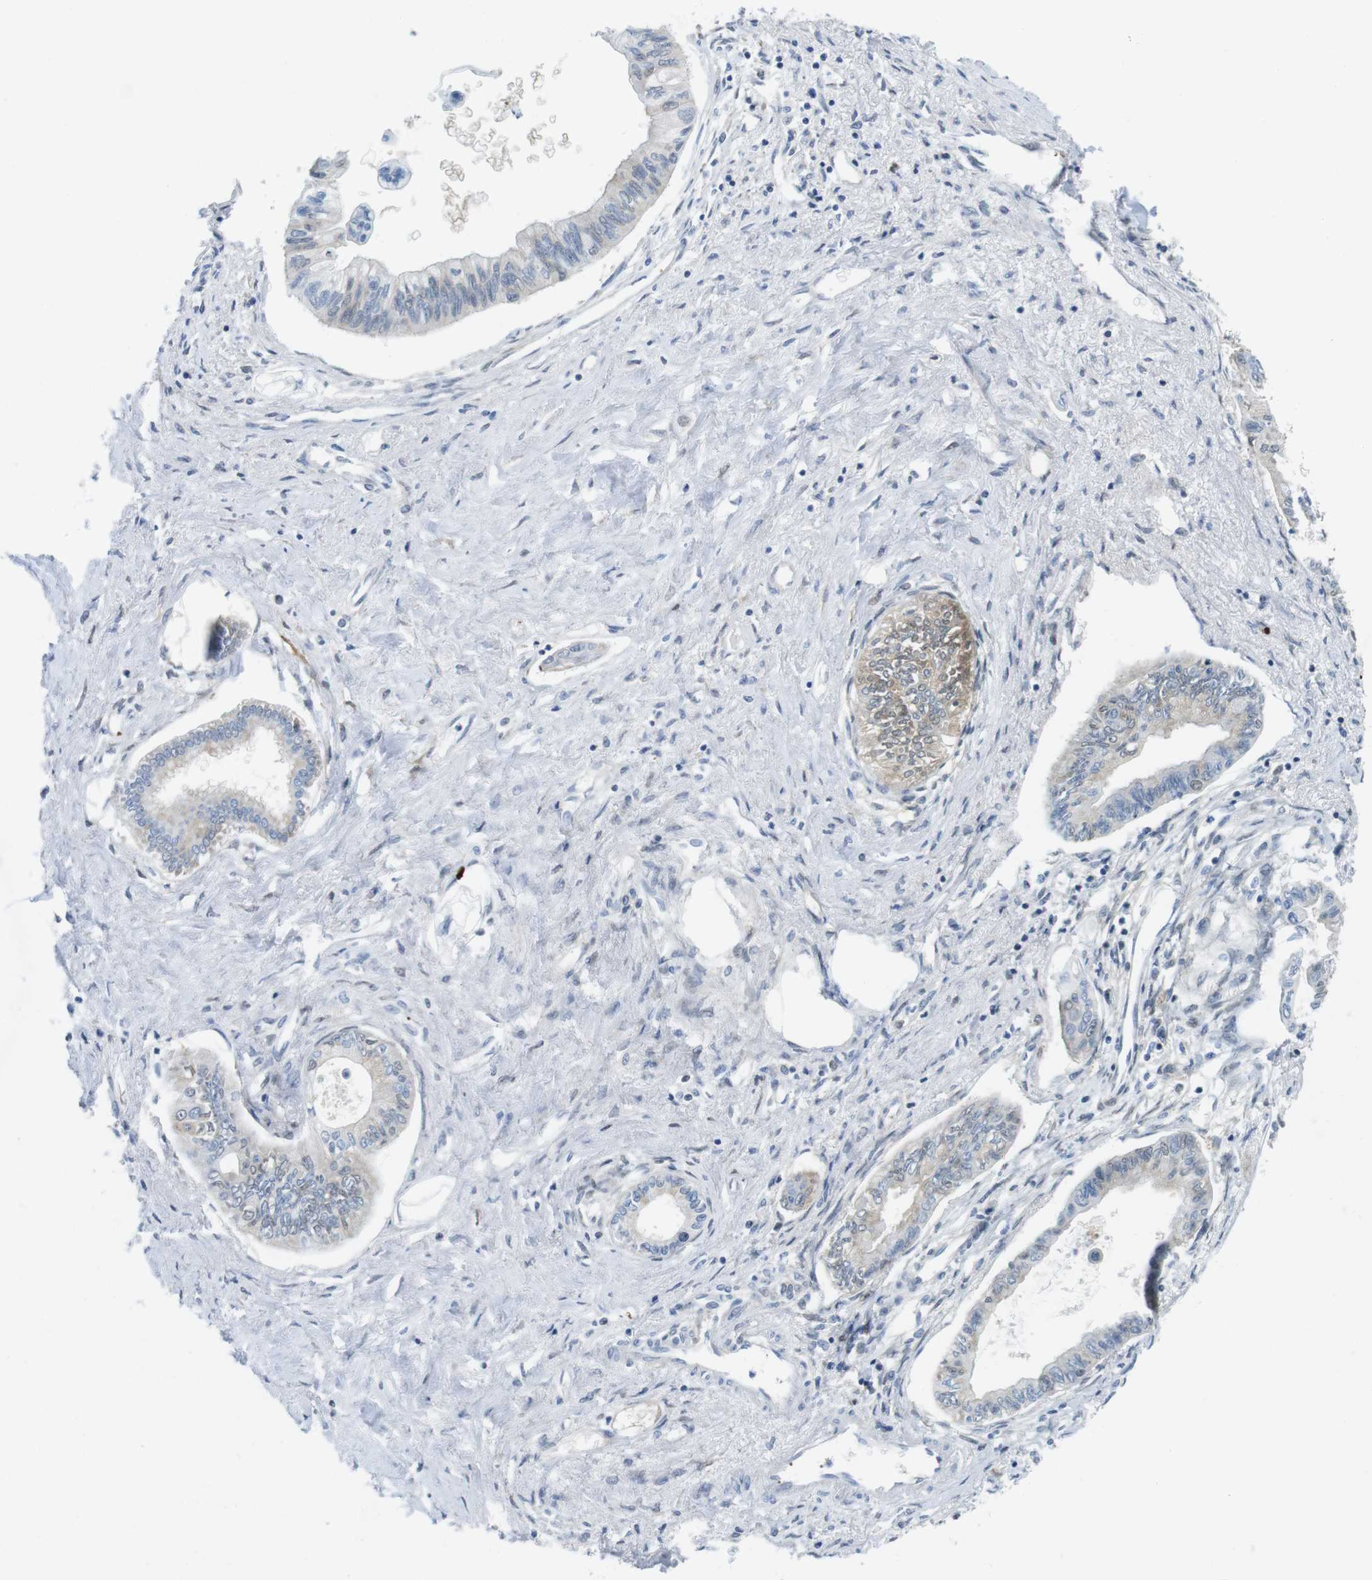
{"staining": {"intensity": "weak", "quantity": "<25%", "location": "cytoplasmic/membranous,nuclear"}, "tissue": "pancreatic cancer", "cell_type": "Tumor cells", "image_type": "cancer", "snomed": [{"axis": "morphology", "description": "Adenocarcinoma, NOS"}, {"axis": "topography", "description": "Pancreas"}], "caption": "DAB immunohistochemical staining of adenocarcinoma (pancreatic) exhibits no significant positivity in tumor cells. (DAB immunohistochemistry (IHC) with hematoxylin counter stain).", "gene": "CASP2", "patient": {"sex": "female", "age": 77}}